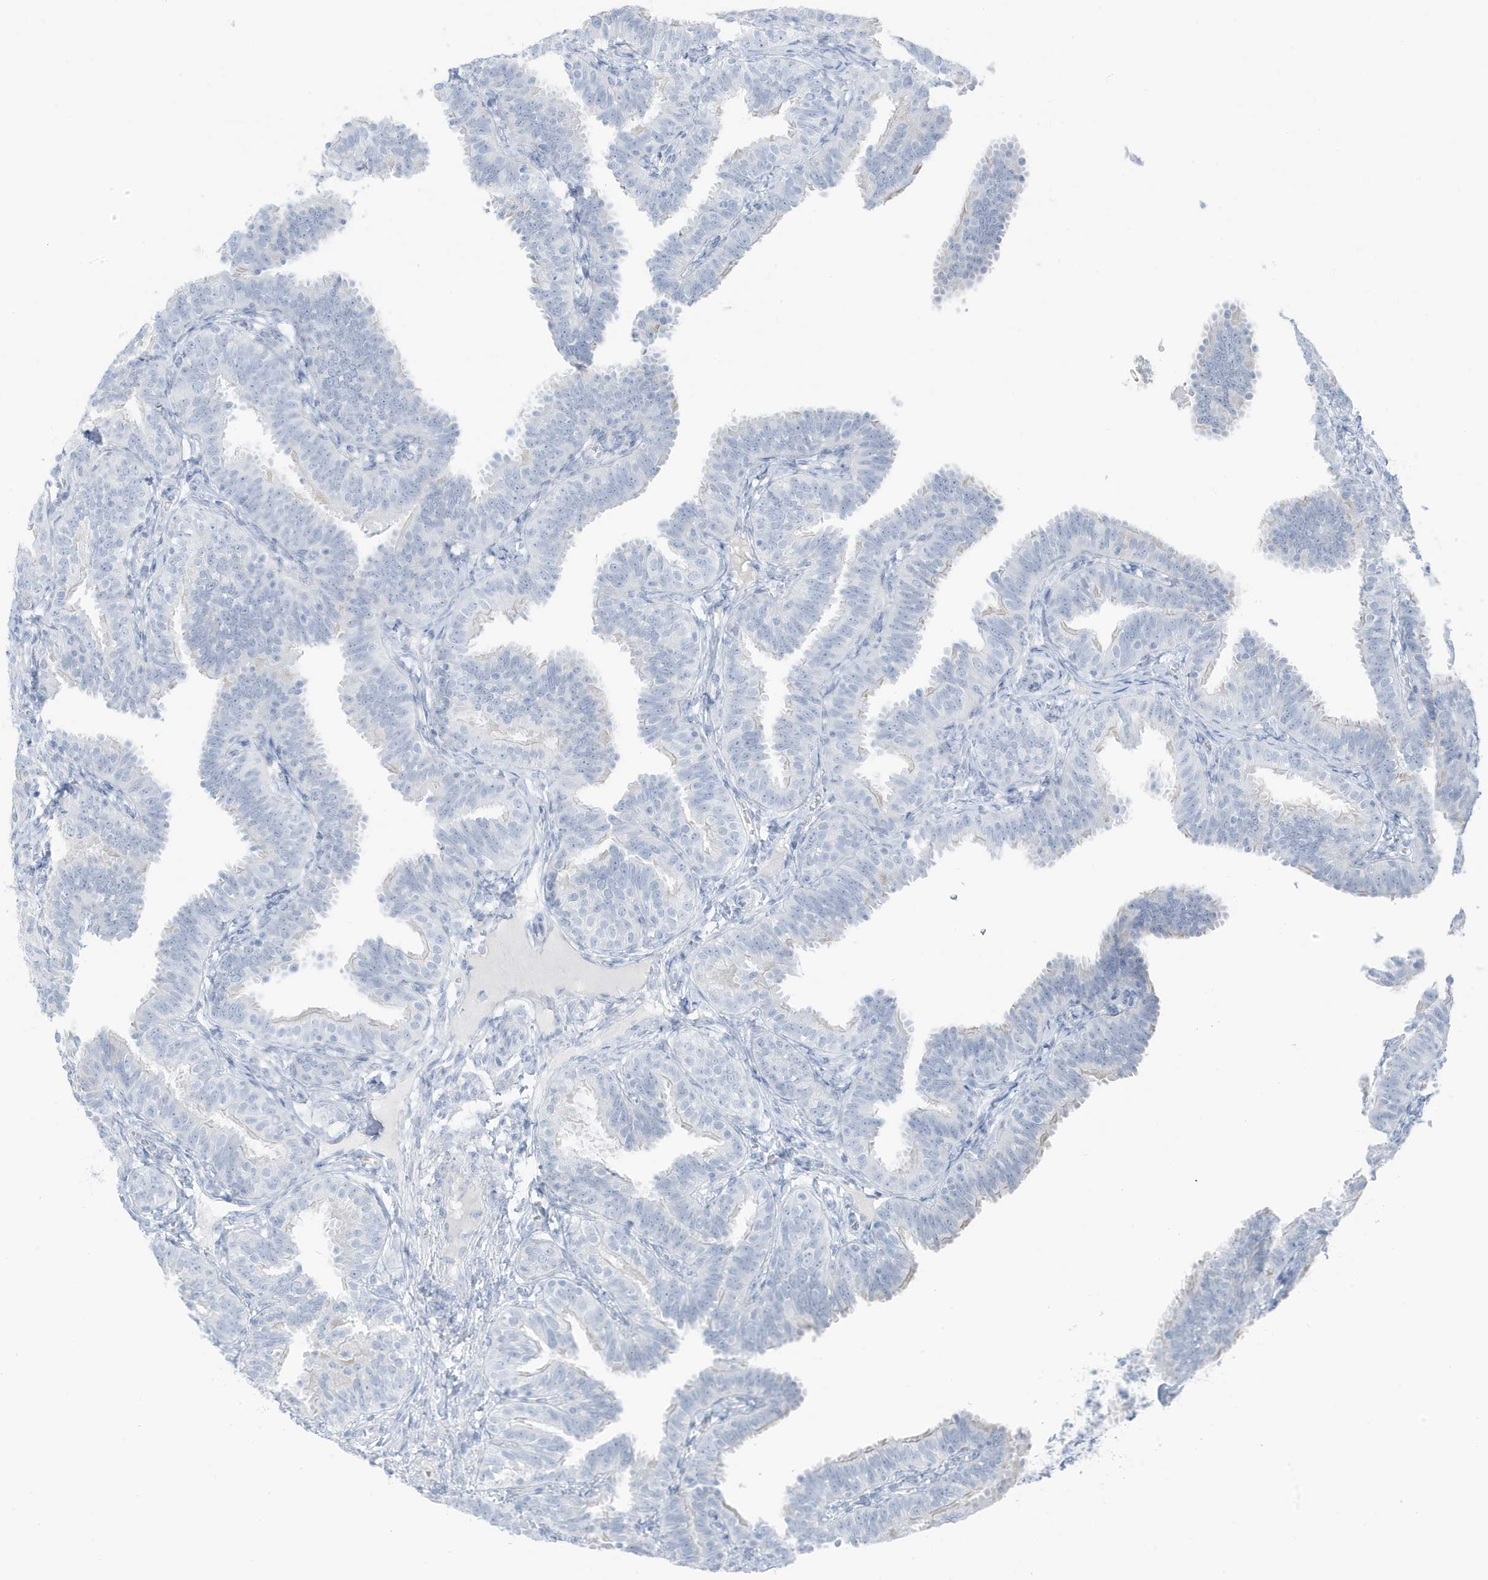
{"staining": {"intensity": "negative", "quantity": "none", "location": "none"}, "tissue": "fallopian tube", "cell_type": "Glandular cells", "image_type": "normal", "snomed": [{"axis": "morphology", "description": "Normal tissue, NOS"}, {"axis": "topography", "description": "Fallopian tube"}], "caption": "A micrograph of fallopian tube stained for a protein exhibits no brown staining in glandular cells. (Brightfield microscopy of DAB (3,3'-diaminobenzidine) immunohistochemistry (IHC) at high magnification).", "gene": "ZFP64", "patient": {"sex": "female", "age": 35}}